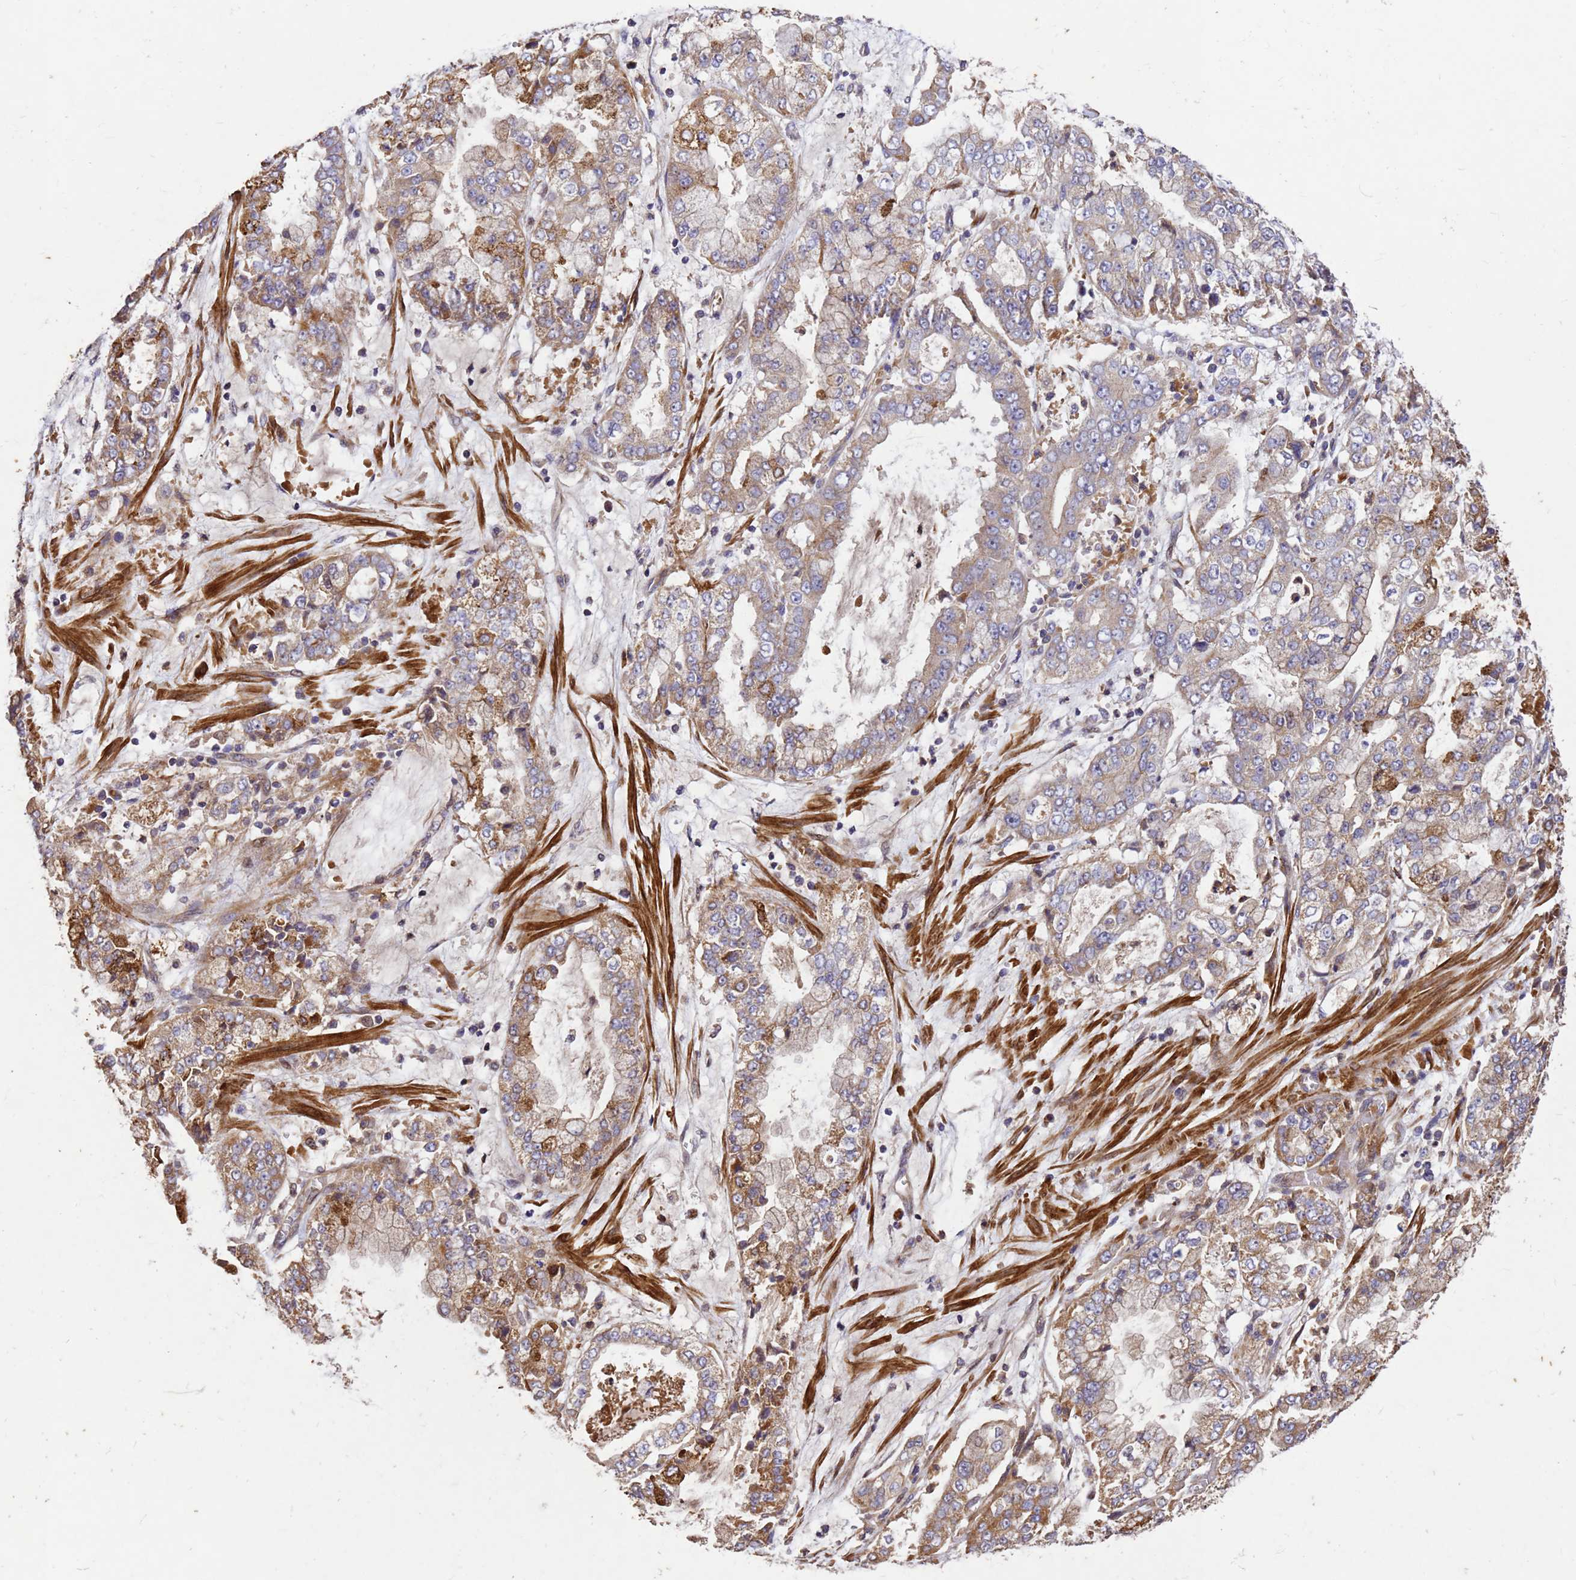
{"staining": {"intensity": "moderate", "quantity": ">75%", "location": "cytoplasmic/membranous"}, "tissue": "stomach cancer", "cell_type": "Tumor cells", "image_type": "cancer", "snomed": [{"axis": "morphology", "description": "Adenocarcinoma, NOS"}, {"axis": "topography", "description": "Stomach"}], "caption": "A micrograph of stomach adenocarcinoma stained for a protein exhibits moderate cytoplasmic/membranous brown staining in tumor cells.", "gene": "RSPRY1", "patient": {"sex": "male", "age": 76}}